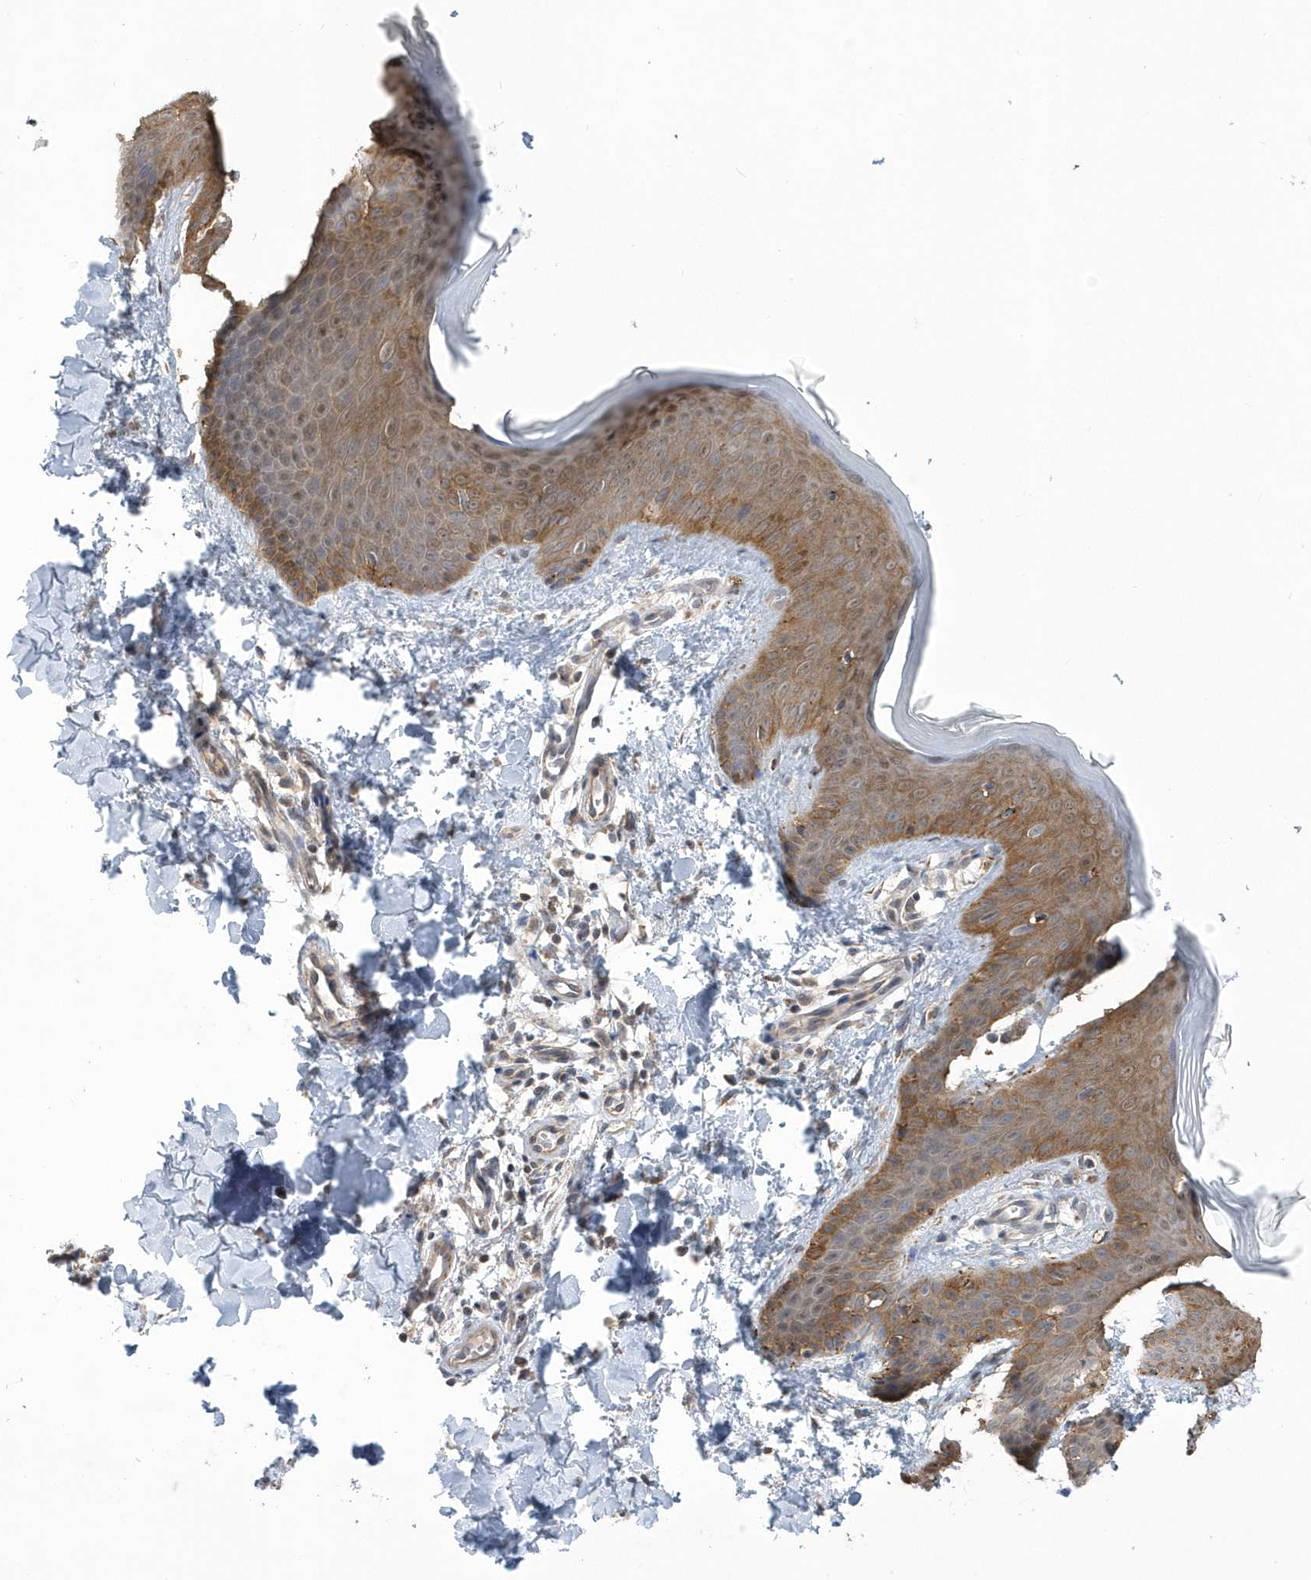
{"staining": {"intensity": "weak", "quantity": "25%-75%", "location": "cytoplasmic/membranous"}, "tissue": "skin", "cell_type": "Fibroblasts", "image_type": "normal", "snomed": [{"axis": "morphology", "description": "Normal tissue, NOS"}, {"axis": "topography", "description": "Skin"}], "caption": "This micrograph demonstrates immunohistochemistry (IHC) staining of normal skin, with low weak cytoplasmic/membranous positivity in approximately 25%-75% of fibroblasts.", "gene": "SLX9", "patient": {"sex": "male", "age": 36}}